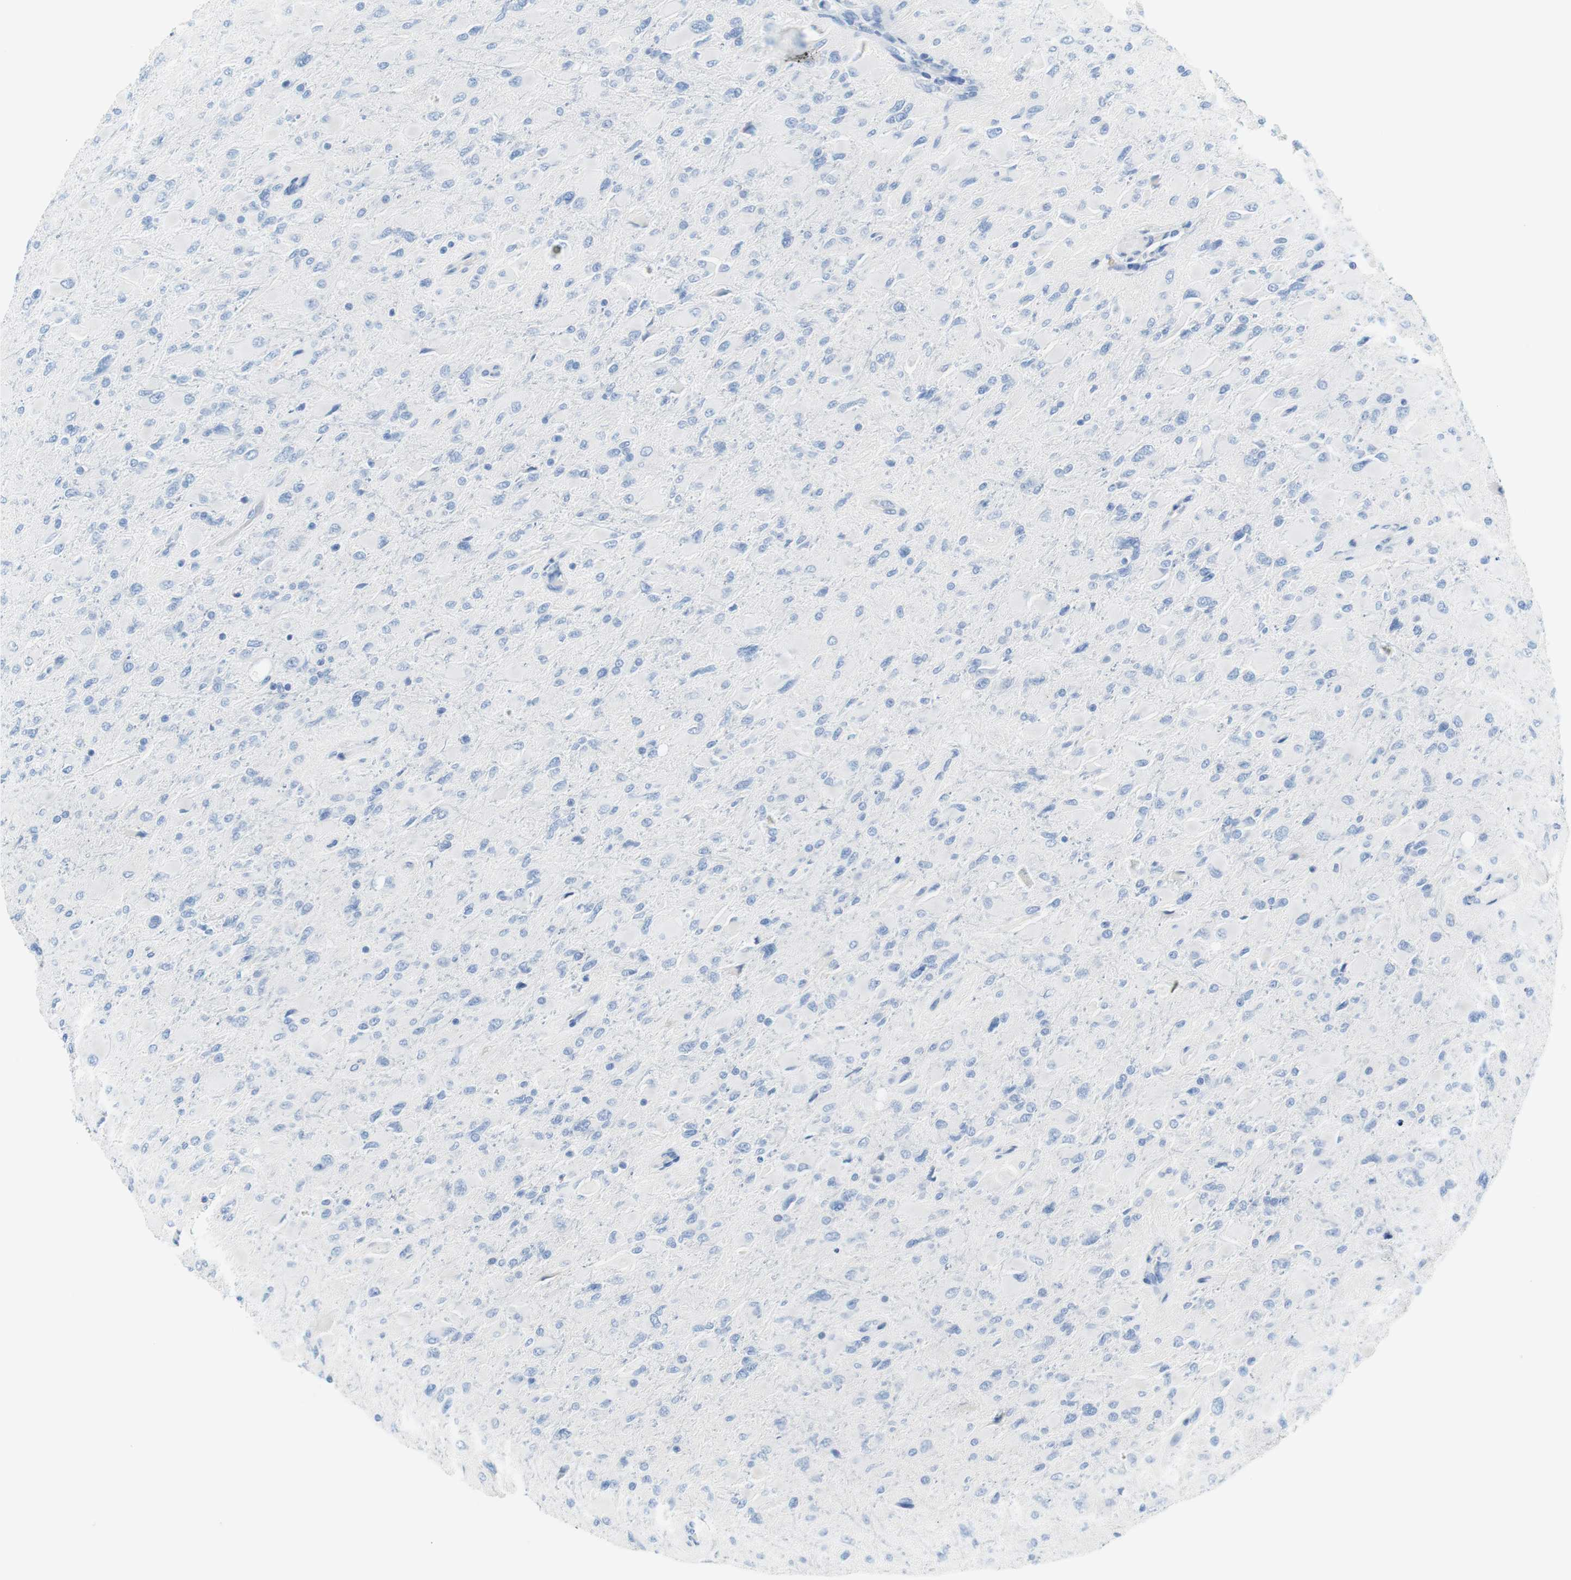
{"staining": {"intensity": "negative", "quantity": "none", "location": "none"}, "tissue": "glioma", "cell_type": "Tumor cells", "image_type": "cancer", "snomed": [{"axis": "morphology", "description": "Glioma, malignant, High grade"}, {"axis": "topography", "description": "Cerebral cortex"}], "caption": "The histopathology image shows no significant staining in tumor cells of malignant high-grade glioma.", "gene": "MYH1", "patient": {"sex": "female", "age": 36}}